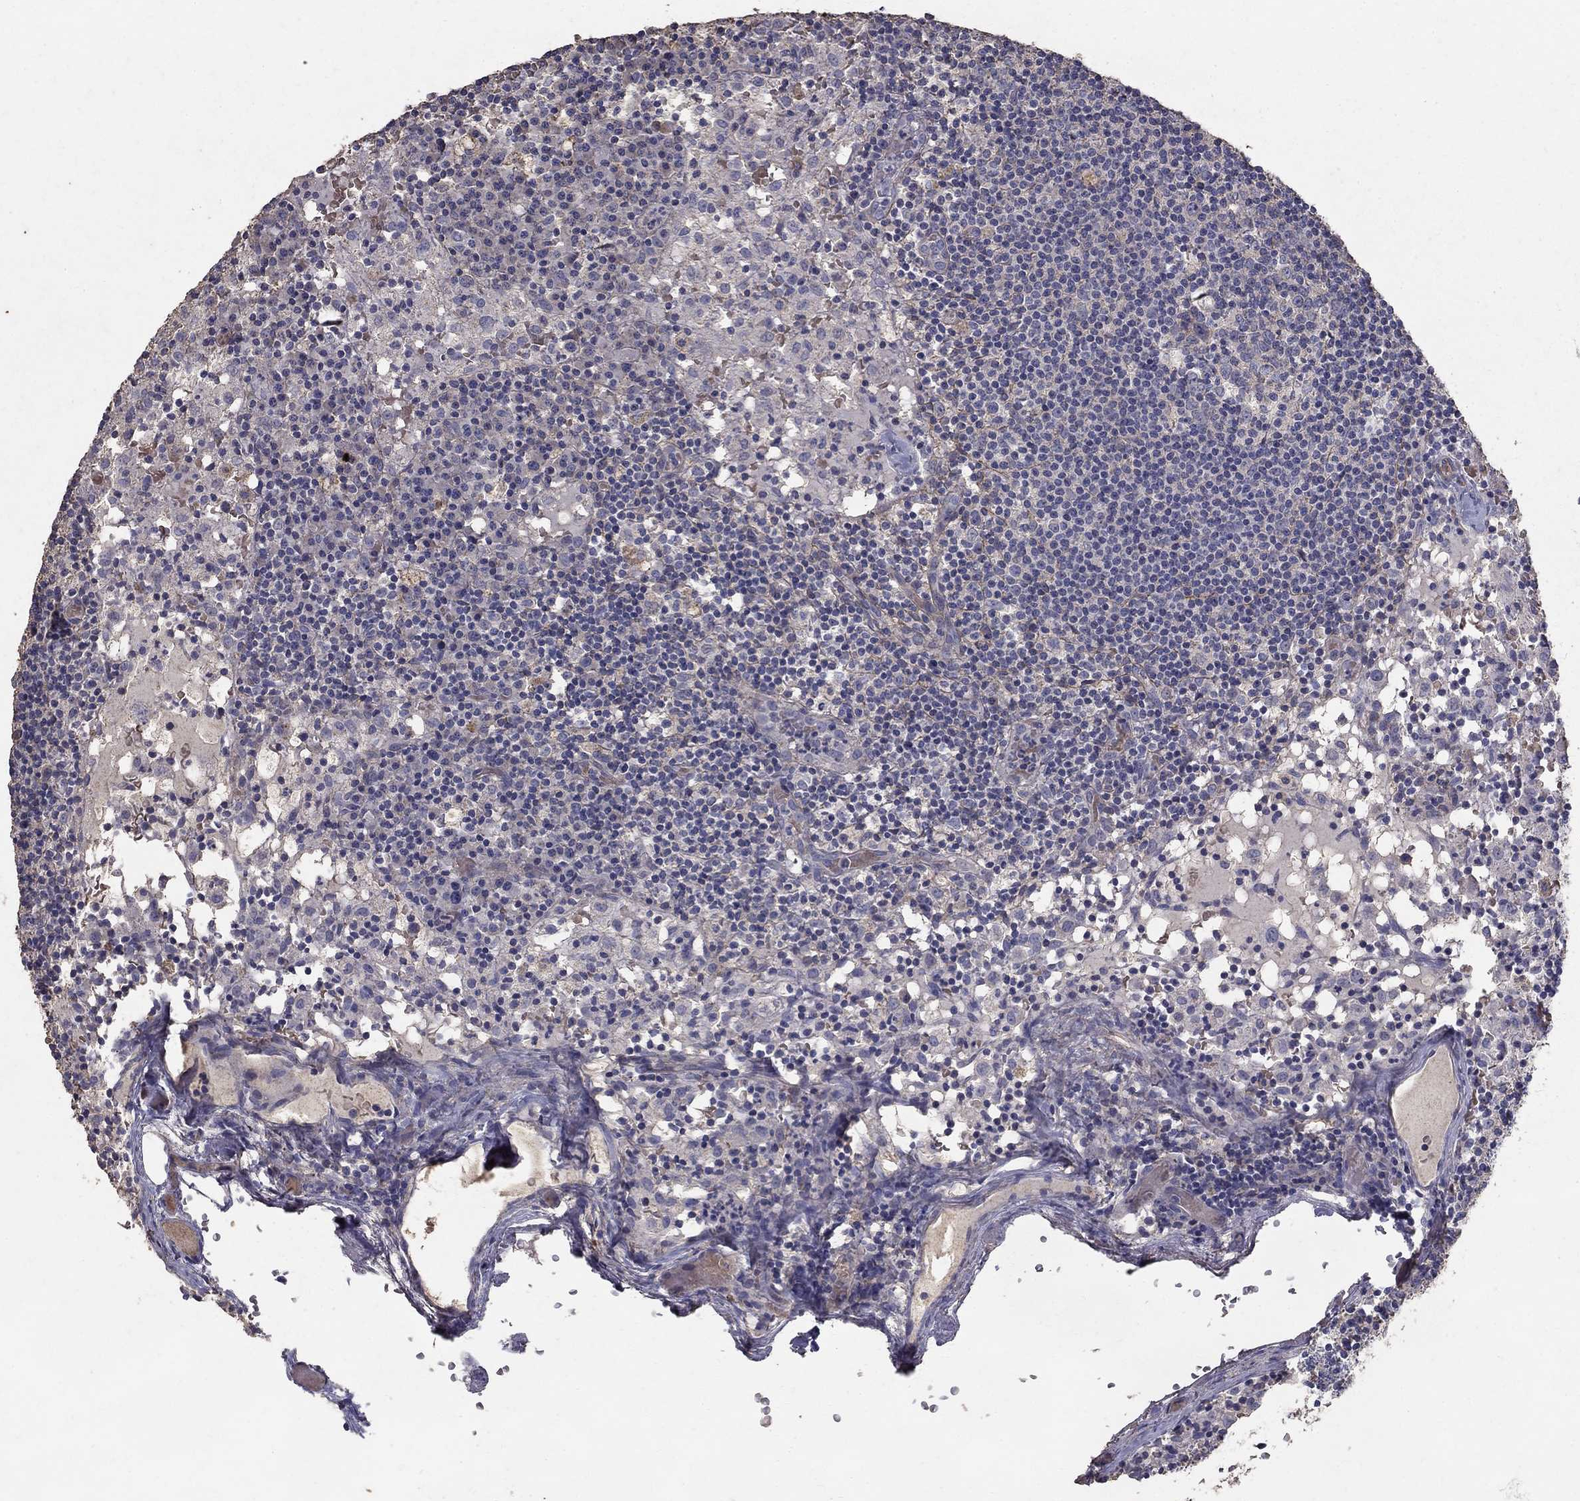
{"staining": {"intensity": "negative", "quantity": "none", "location": "none"}, "tissue": "lymph node", "cell_type": "Germinal center cells", "image_type": "normal", "snomed": [{"axis": "morphology", "description": "Normal tissue, NOS"}, {"axis": "topography", "description": "Lymph node"}], "caption": "This is a image of immunohistochemistry staining of unremarkable lymph node, which shows no expression in germinal center cells.", "gene": "MPP2", "patient": {"sex": "male", "age": 62}}